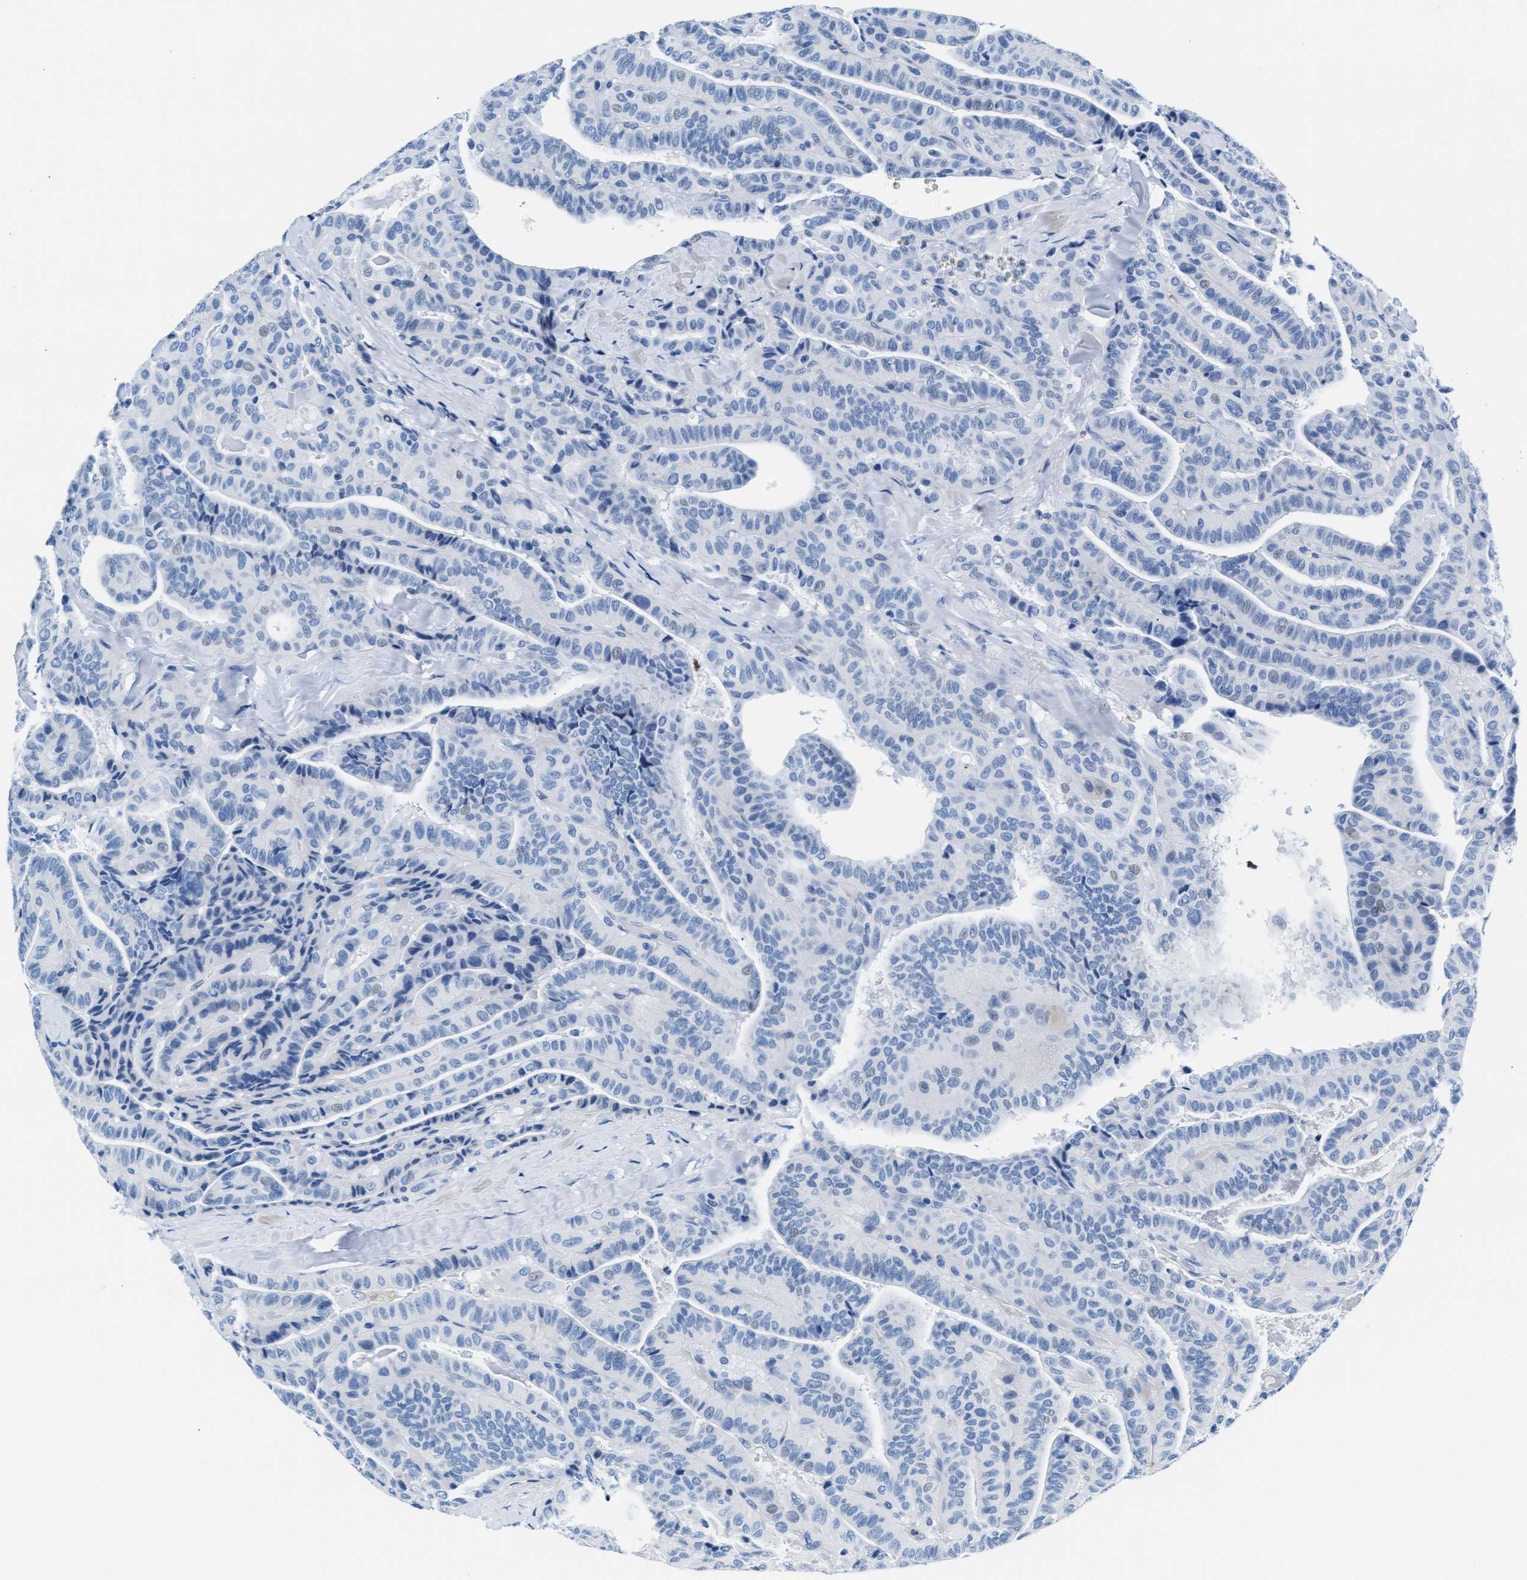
{"staining": {"intensity": "negative", "quantity": "none", "location": "none"}, "tissue": "thyroid cancer", "cell_type": "Tumor cells", "image_type": "cancer", "snomed": [{"axis": "morphology", "description": "Papillary adenocarcinoma, NOS"}, {"axis": "topography", "description": "Thyroid gland"}], "caption": "Histopathology image shows no protein expression in tumor cells of thyroid cancer tissue.", "gene": "MMP8", "patient": {"sex": "male", "age": 77}}